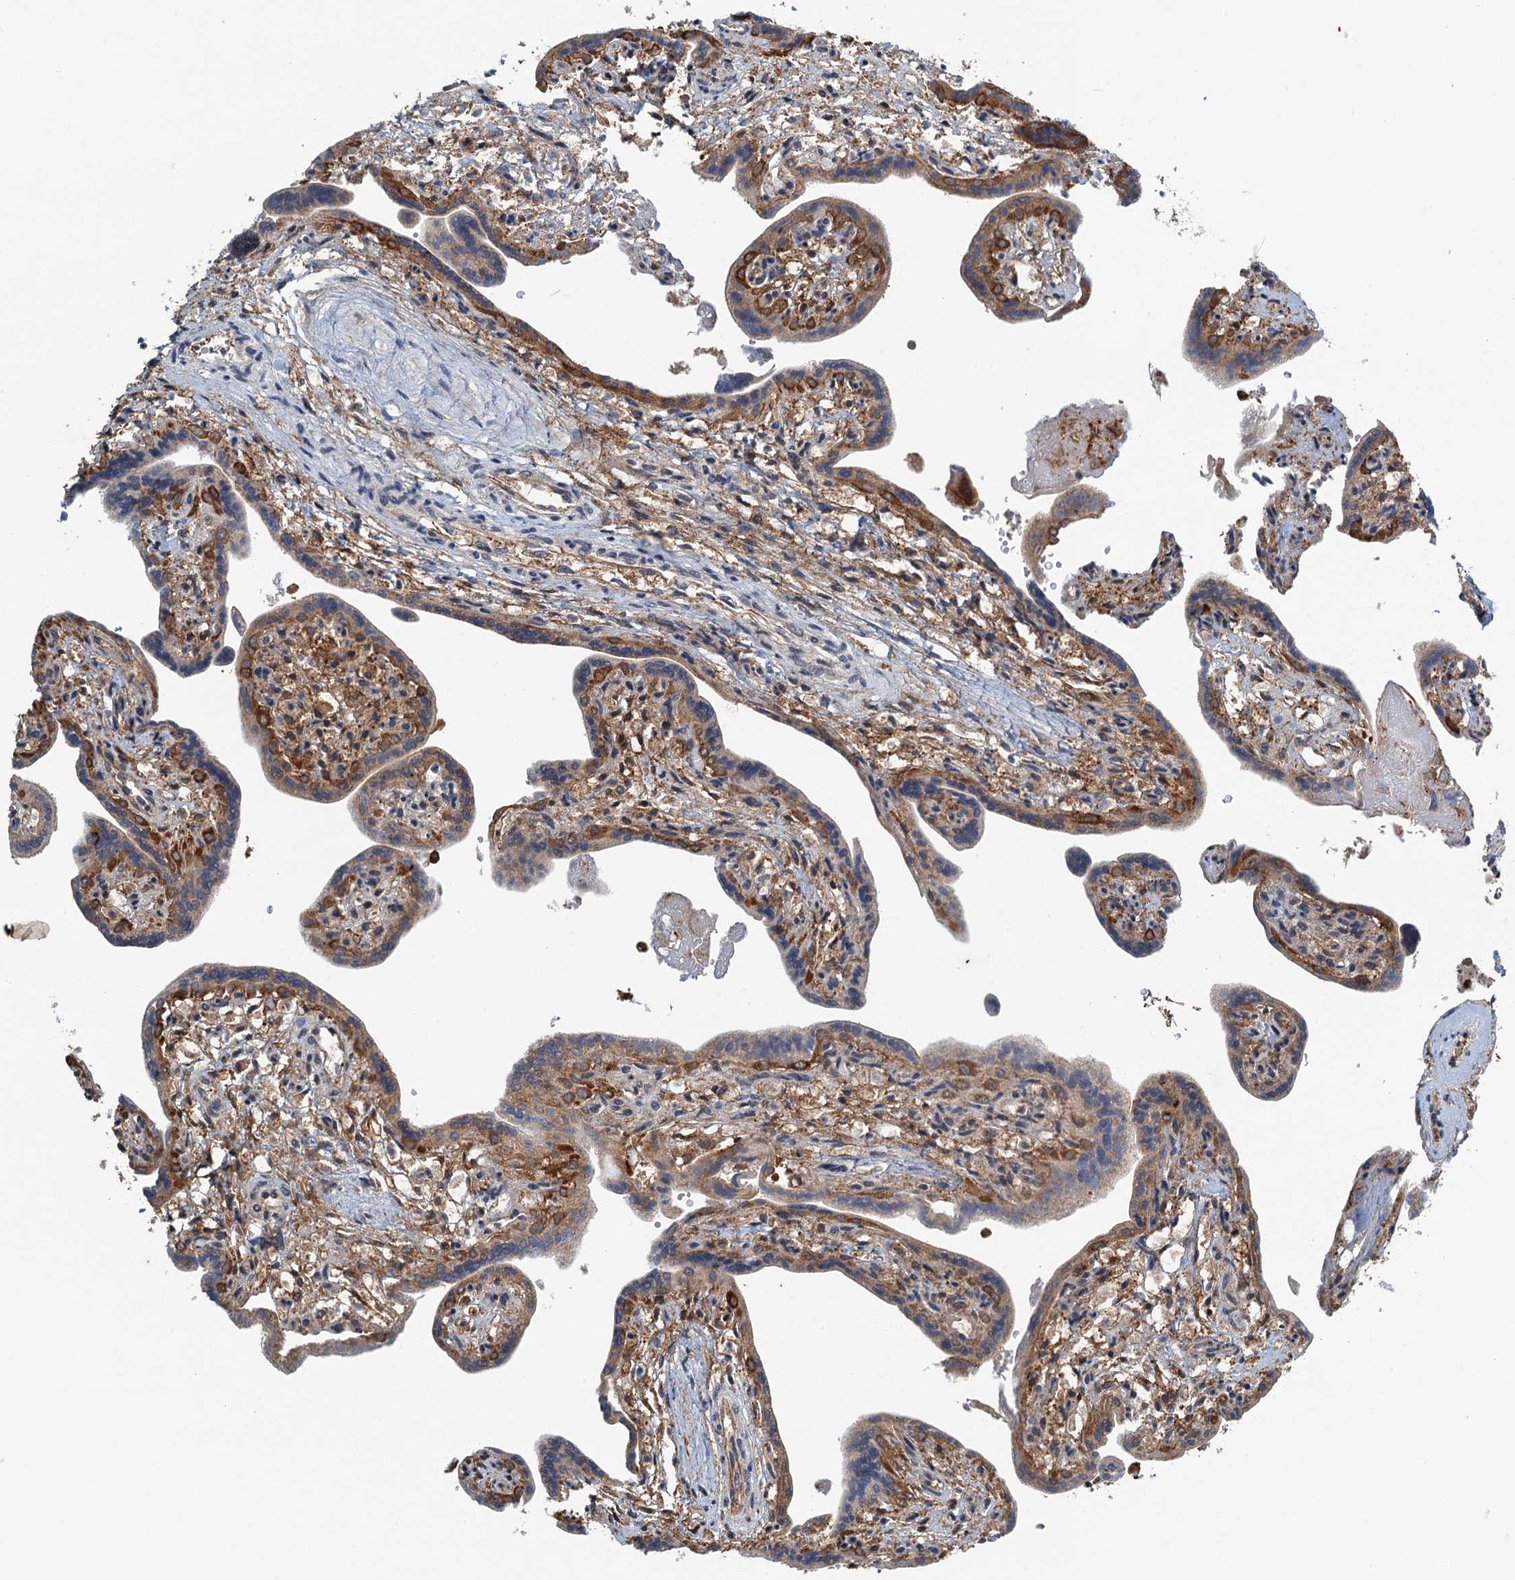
{"staining": {"intensity": "moderate", "quantity": "25%-75%", "location": "cytoplasmic/membranous"}, "tissue": "placenta", "cell_type": "Trophoblastic cells", "image_type": "normal", "snomed": [{"axis": "morphology", "description": "Normal tissue, NOS"}, {"axis": "topography", "description": "Placenta"}], "caption": "Brown immunohistochemical staining in benign placenta demonstrates moderate cytoplasmic/membranous expression in about 25%-75% of trophoblastic cells.", "gene": "WHAMM", "patient": {"sex": "female", "age": 37}}